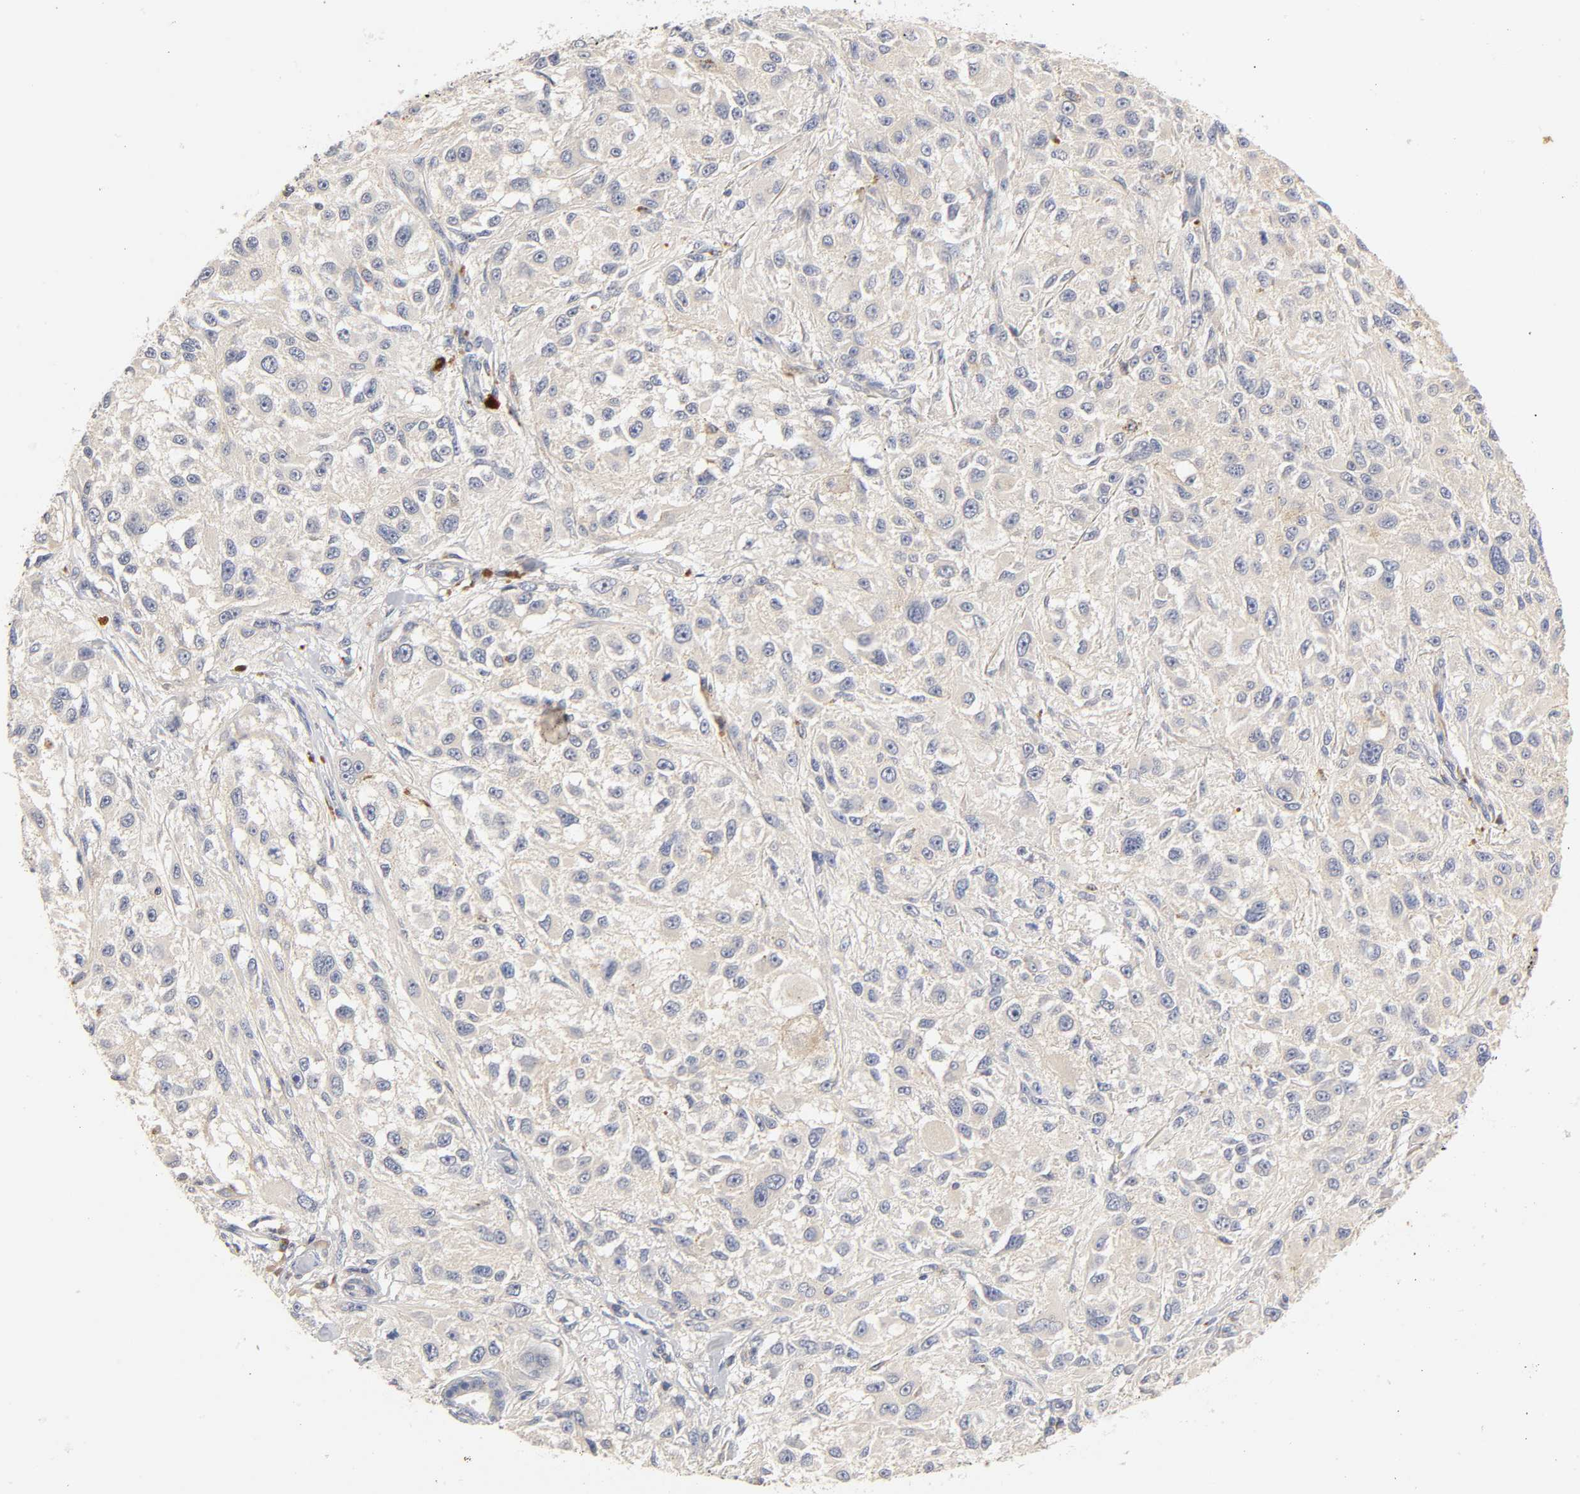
{"staining": {"intensity": "negative", "quantity": "none", "location": "none"}, "tissue": "melanoma", "cell_type": "Tumor cells", "image_type": "cancer", "snomed": [{"axis": "morphology", "description": "Necrosis, NOS"}, {"axis": "morphology", "description": "Malignant melanoma, NOS"}, {"axis": "topography", "description": "Skin"}], "caption": "This is a histopathology image of IHC staining of melanoma, which shows no expression in tumor cells. The staining is performed using DAB brown chromogen with nuclei counter-stained in using hematoxylin.", "gene": "RHOA", "patient": {"sex": "female", "age": 87}}